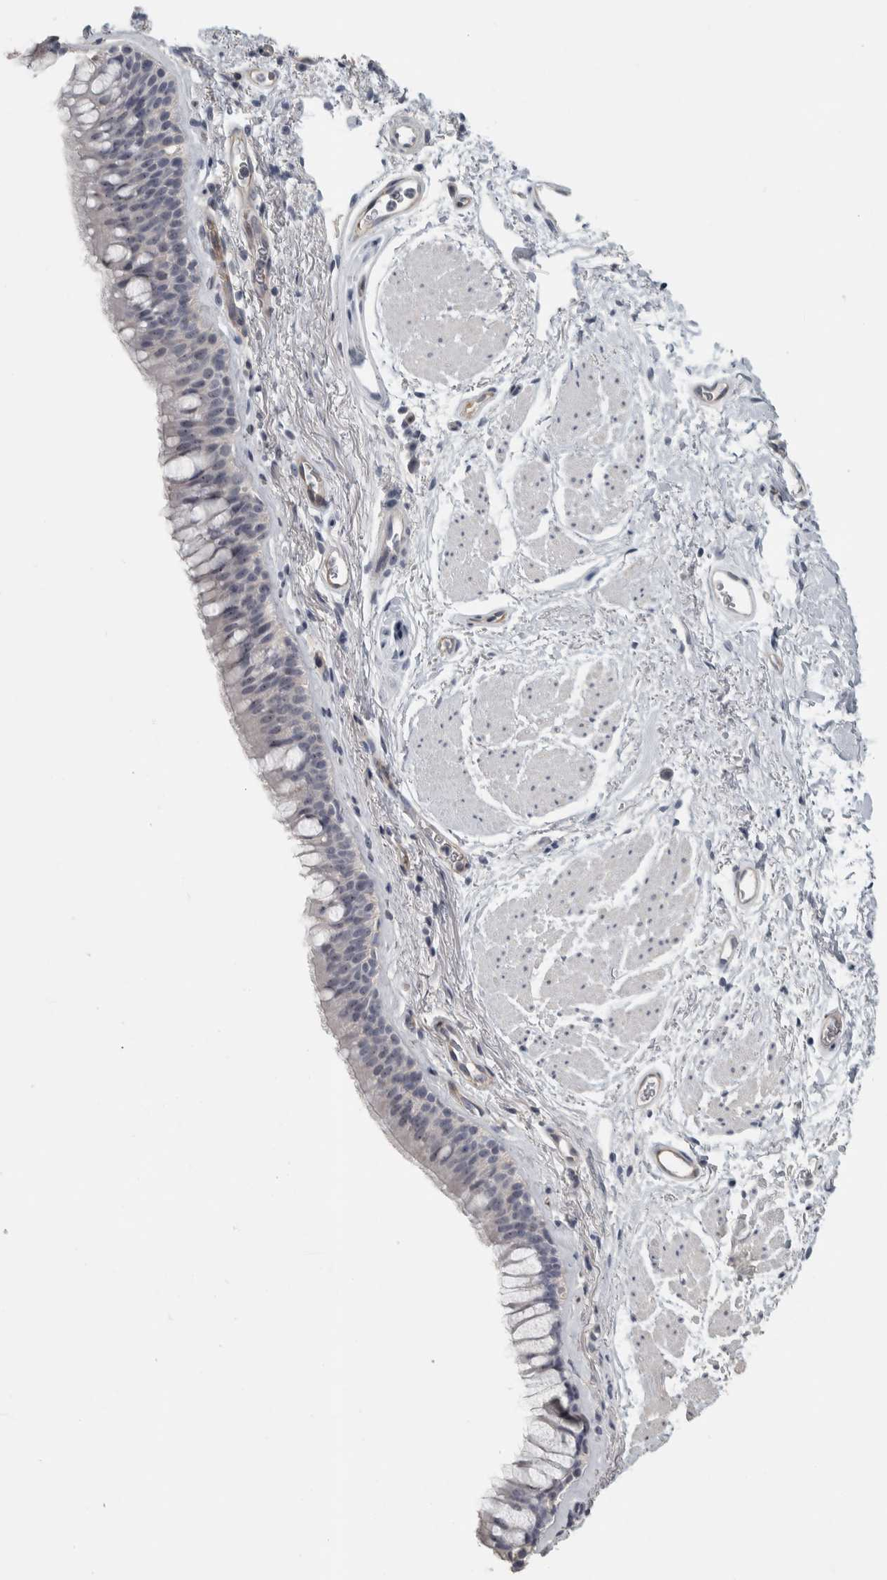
{"staining": {"intensity": "negative", "quantity": "none", "location": "none"}, "tissue": "bronchus", "cell_type": "Respiratory epithelial cells", "image_type": "normal", "snomed": [{"axis": "morphology", "description": "Normal tissue, NOS"}, {"axis": "topography", "description": "Cartilage tissue"}, {"axis": "topography", "description": "Bronchus"}], "caption": "Respiratory epithelial cells are negative for brown protein staining in normal bronchus. The staining is performed using DAB (3,3'-diaminobenzidine) brown chromogen with nuclei counter-stained in using hematoxylin.", "gene": "DCAF10", "patient": {"sex": "female", "age": 53}}